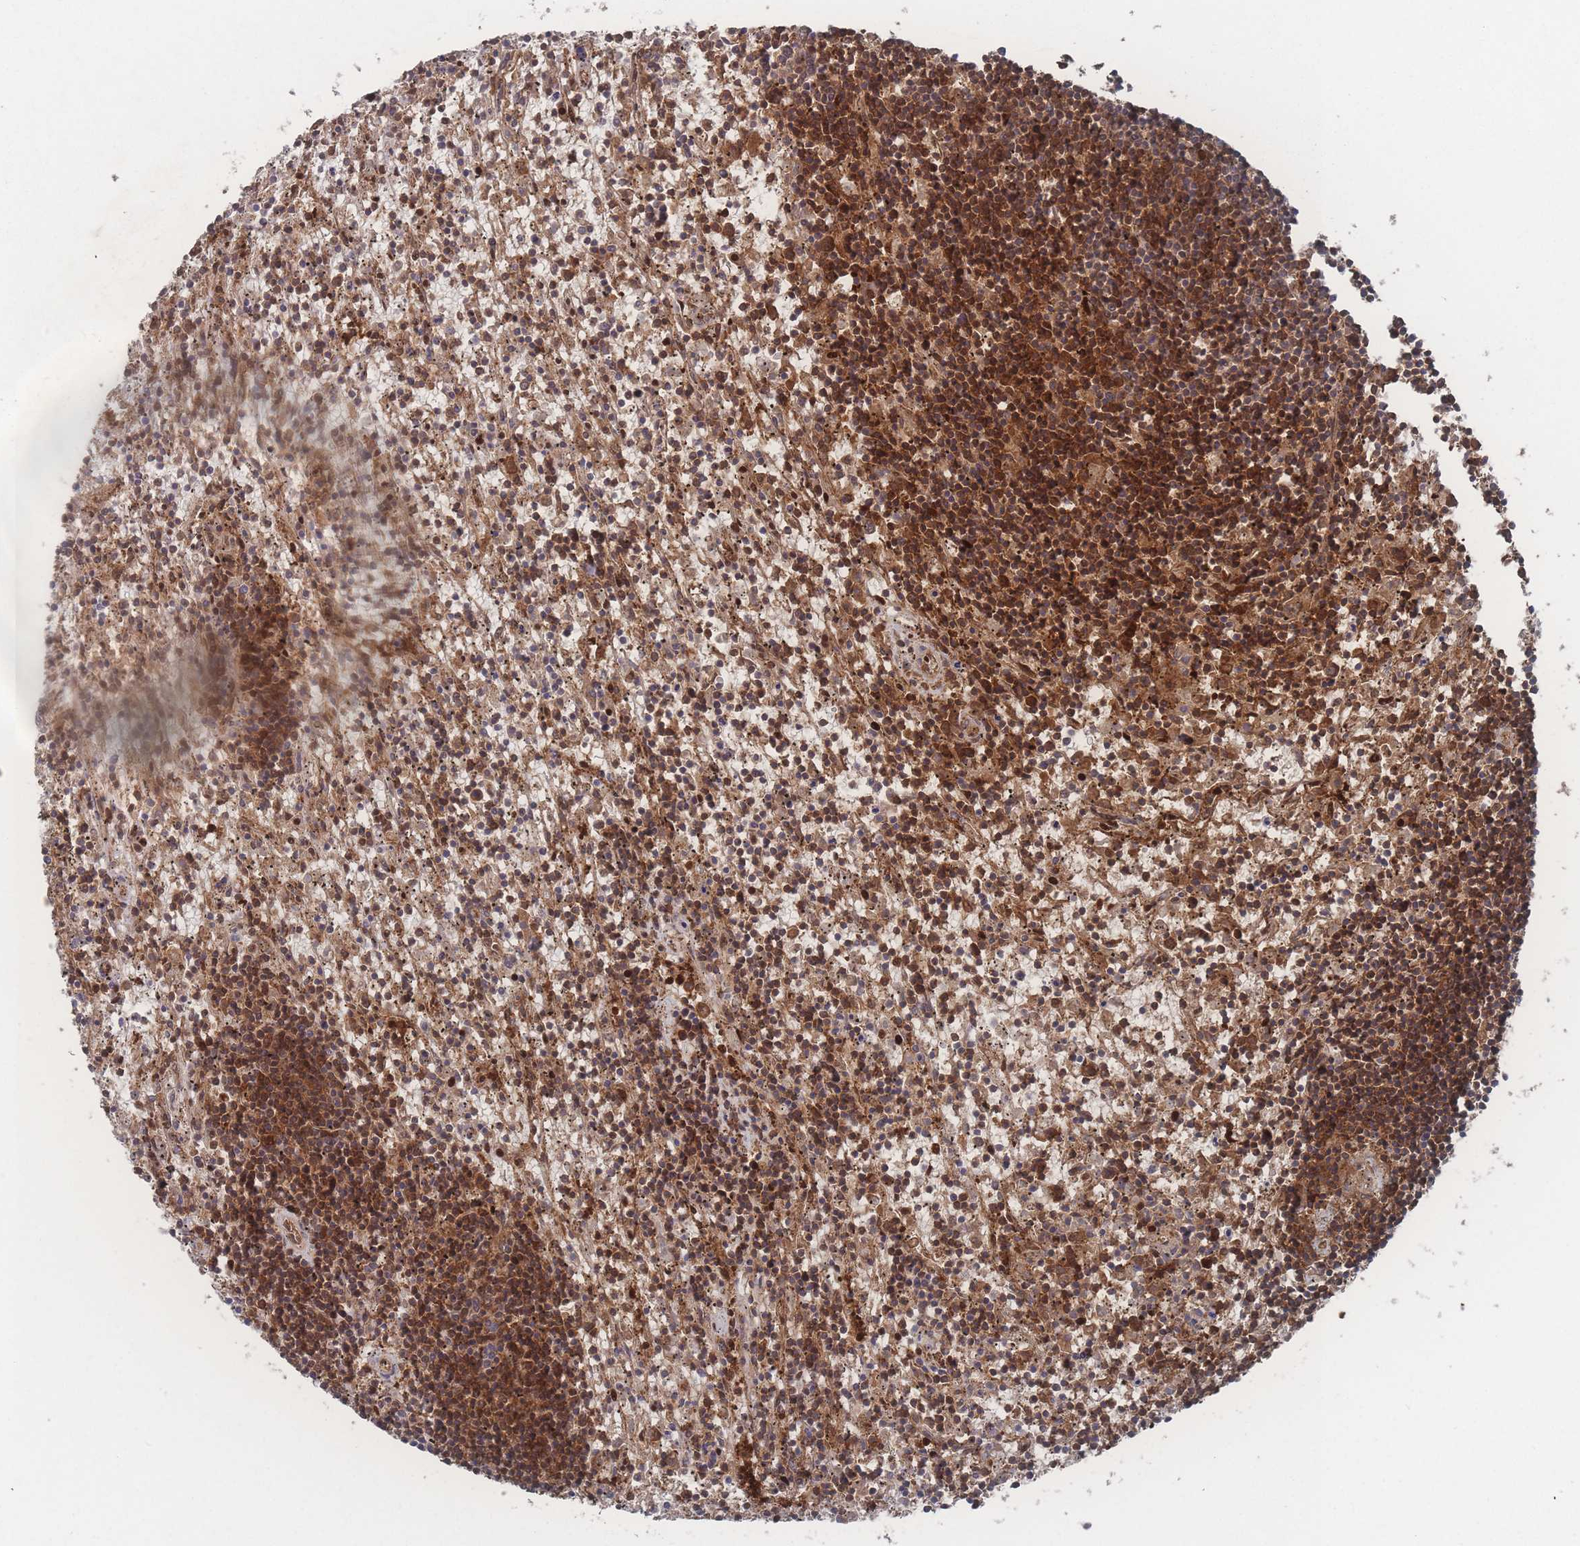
{"staining": {"intensity": "moderate", "quantity": "25%-75%", "location": "cytoplasmic/membranous,nuclear"}, "tissue": "lymphoma", "cell_type": "Tumor cells", "image_type": "cancer", "snomed": [{"axis": "morphology", "description": "Malignant lymphoma, non-Hodgkin's type, Low grade"}, {"axis": "topography", "description": "Spleen"}], "caption": "Immunohistochemical staining of lymphoma reveals moderate cytoplasmic/membranous and nuclear protein staining in about 25%-75% of tumor cells.", "gene": "PSMA1", "patient": {"sex": "male", "age": 76}}